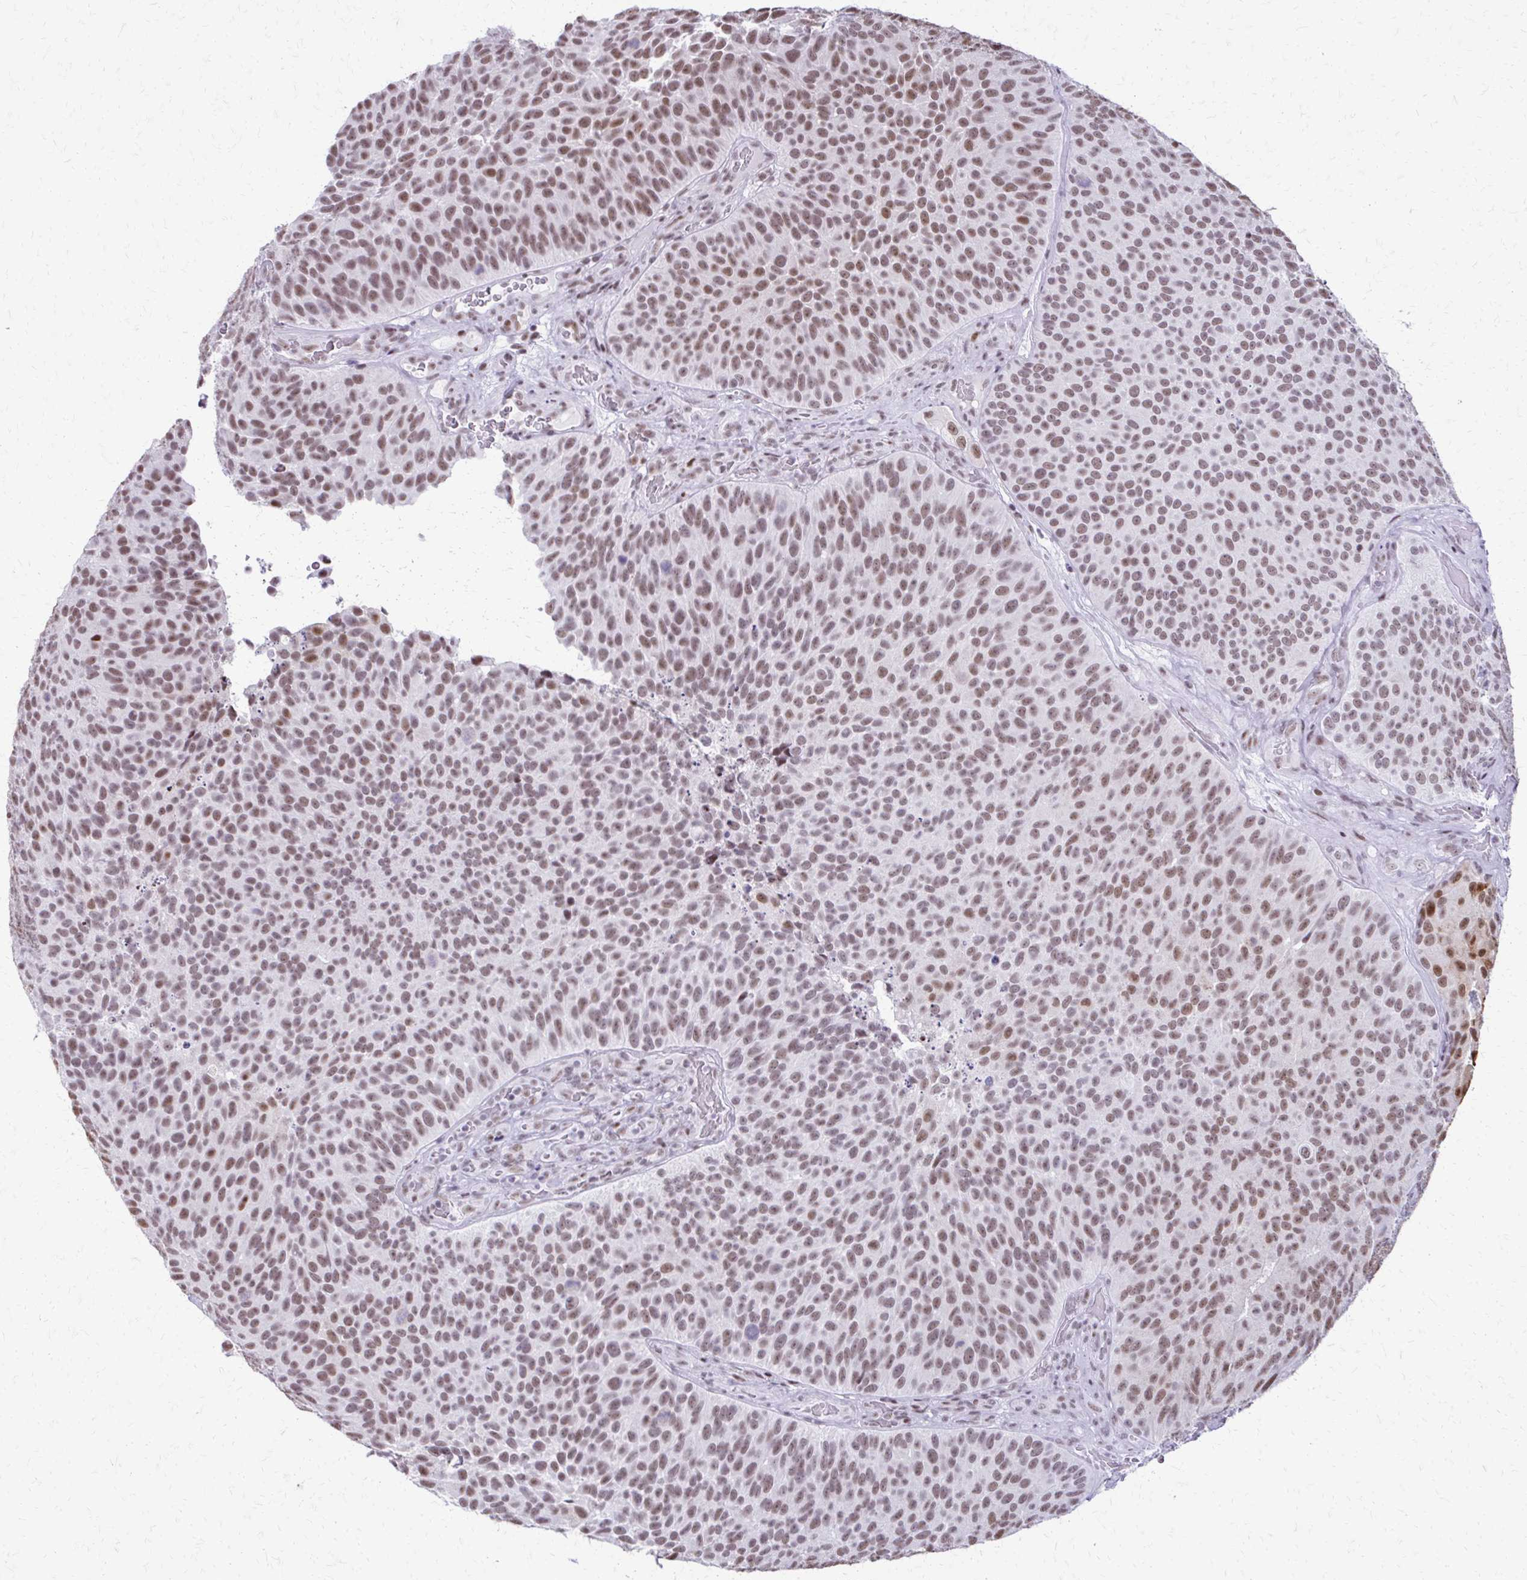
{"staining": {"intensity": "moderate", "quantity": ">75%", "location": "nuclear"}, "tissue": "urothelial cancer", "cell_type": "Tumor cells", "image_type": "cancer", "snomed": [{"axis": "morphology", "description": "Urothelial carcinoma, Low grade"}, {"axis": "topography", "description": "Urinary bladder"}], "caption": "The photomicrograph shows a brown stain indicating the presence of a protein in the nuclear of tumor cells in urothelial cancer.", "gene": "SS18", "patient": {"sex": "male", "age": 76}}